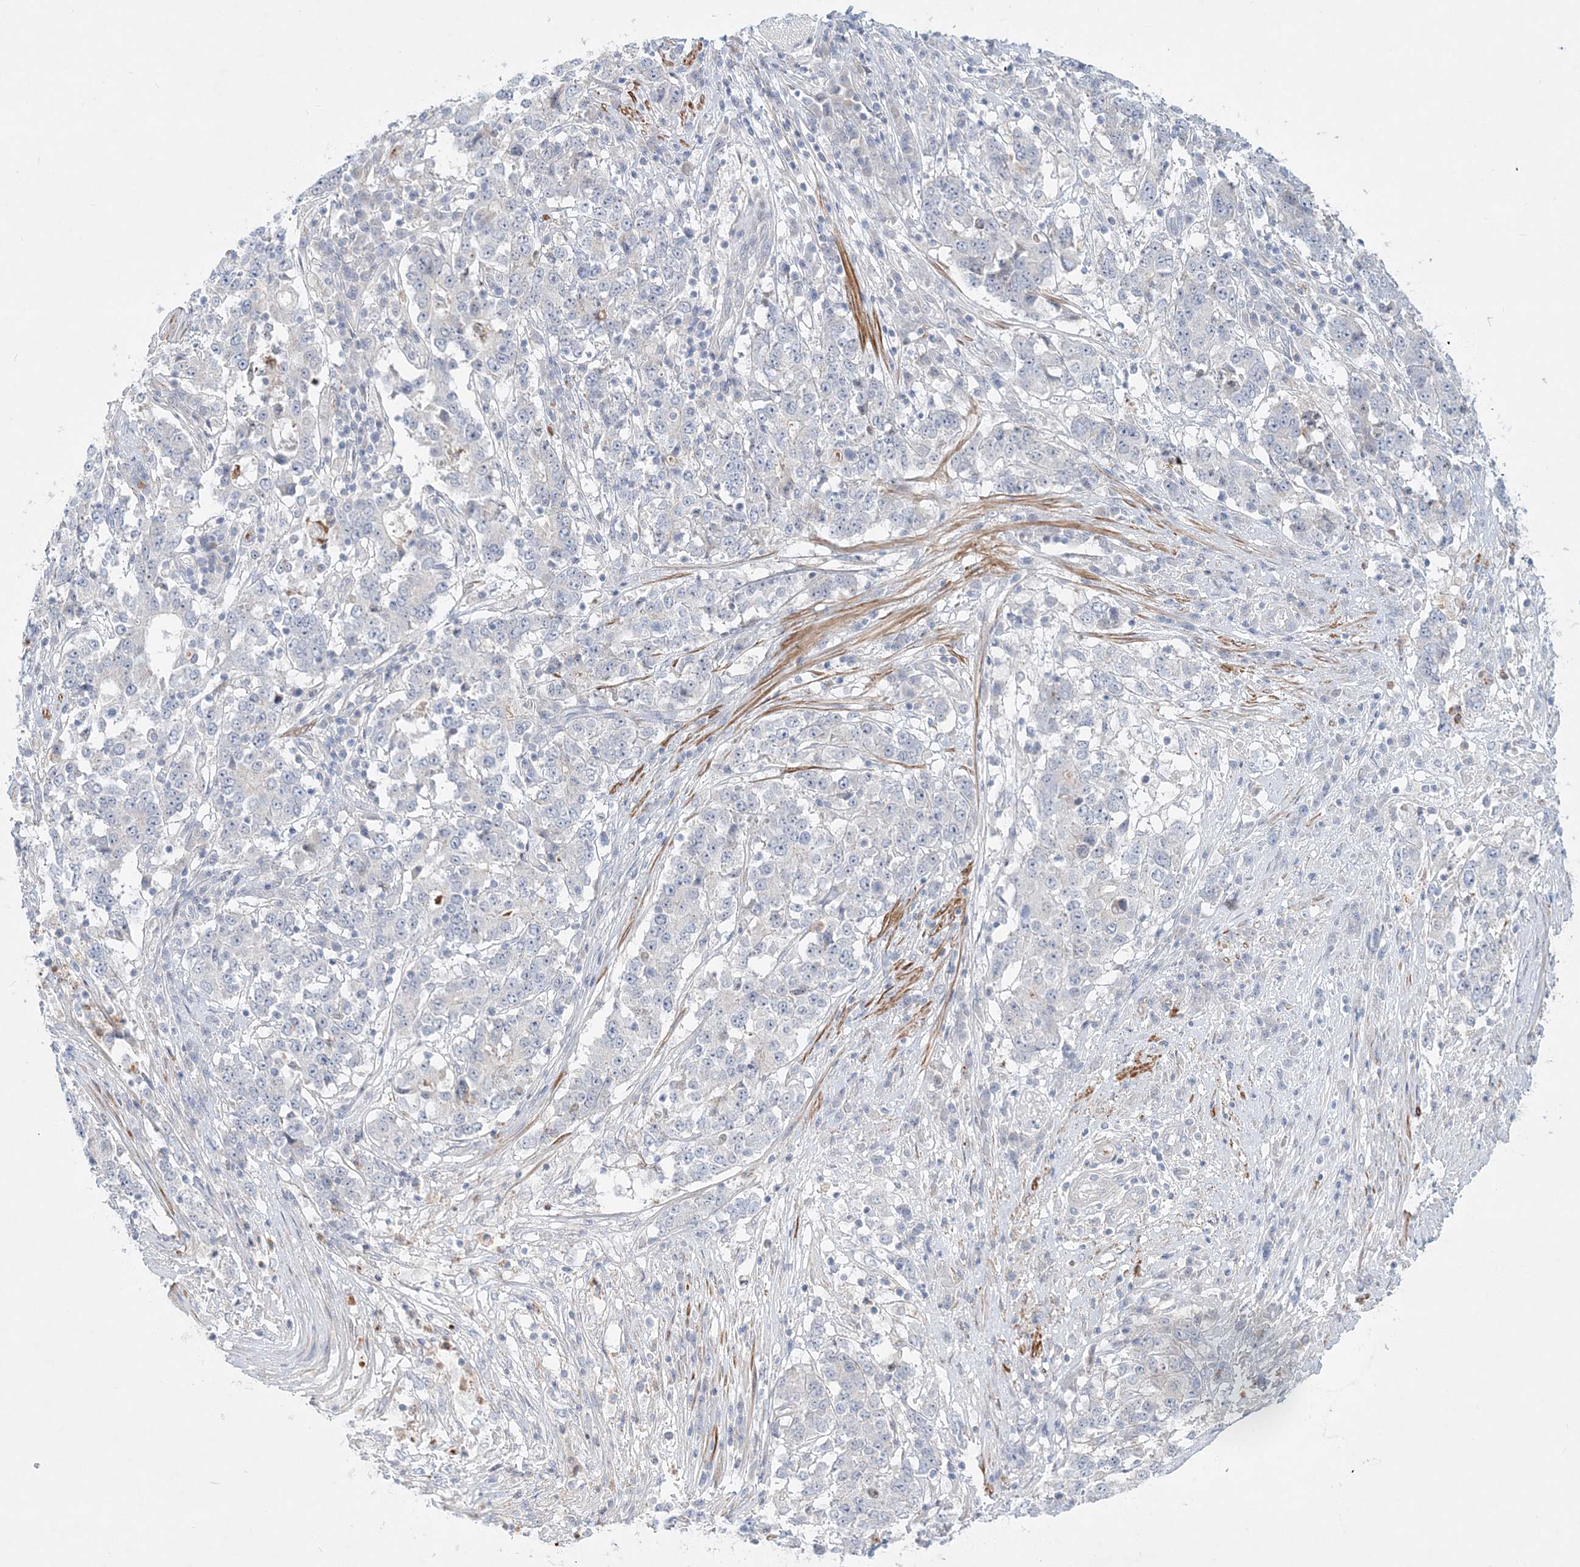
{"staining": {"intensity": "negative", "quantity": "none", "location": "none"}, "tissue": "stomach cancer", "cell_type": "Tumor cells", "image_type": "cancer", "snomed": [{"axis": "morphology", "description": "Adenocarcinoma, NOS"}, {"axis": "topography", "description": "Stomach"}], "caption": "This is an IHC histopathology image of human stomach cancer (adenocarcinoma). There is no positivity in tumor cells.", "gene": "DNAH5", "patient": {"sex": "male", "age": 59}}